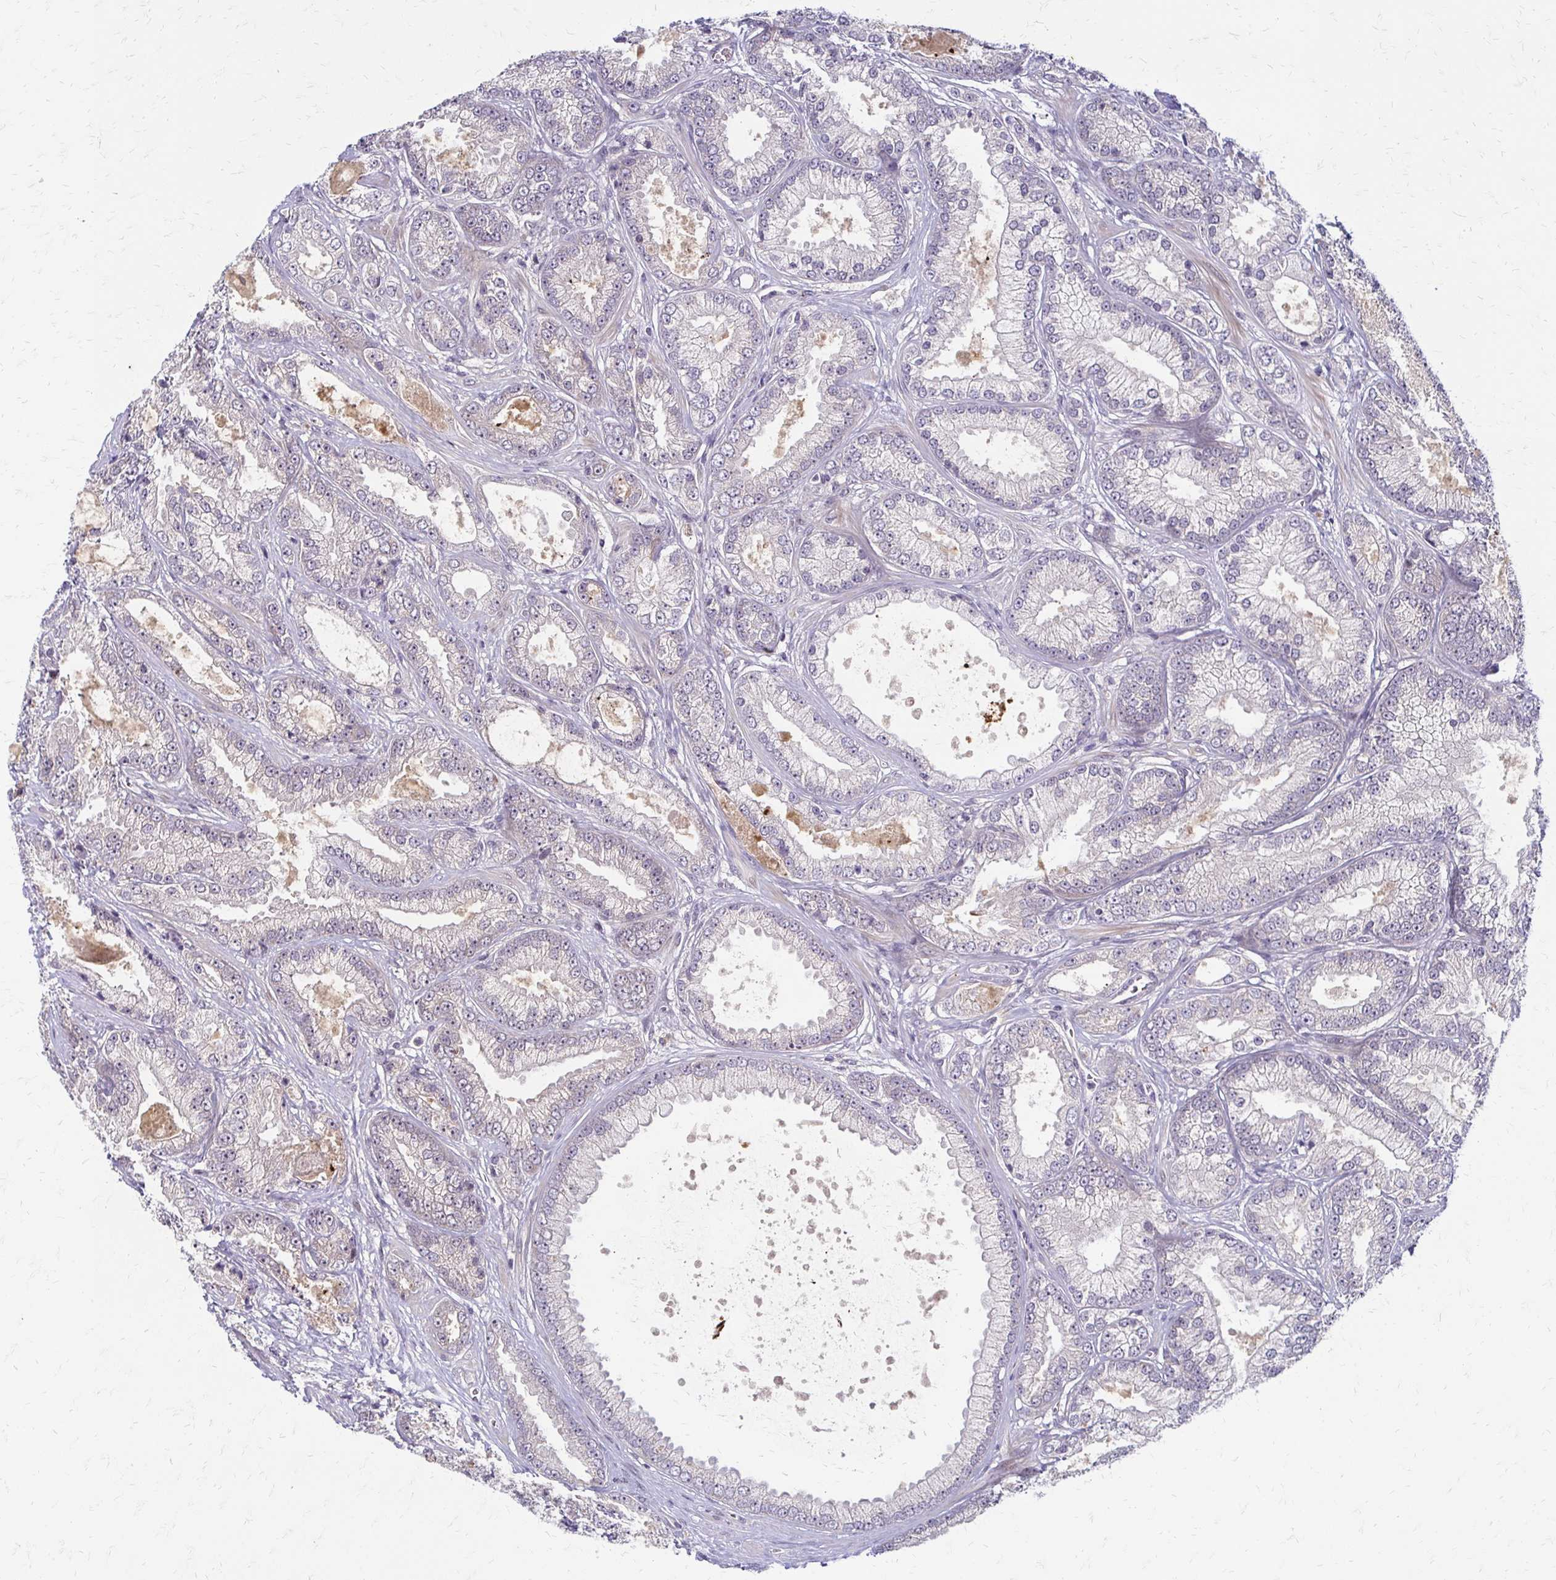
{"staining": {"intensity": "negative", "quantity": "none", "location": "none"}, "tissue": "prostate cancer", "cell_type": "Tumor cells", "image_type": "cancer", "snomed": [{"axis": "morphology", "description": "Adenocarcinoma, High grade"}, {"axis": "topography", "description": "Prostate"}], "caption": "High magnification brightfield microscopy of prostate high-grade adenocarcinoma stained with DAB (3,3'-diaminobenzidine) (brown) and counterstained with hematoxylin (blue): tumor cells show no significant staining.", "gene": "TRIR", "patient": {"sex": "male", "age": 67}}